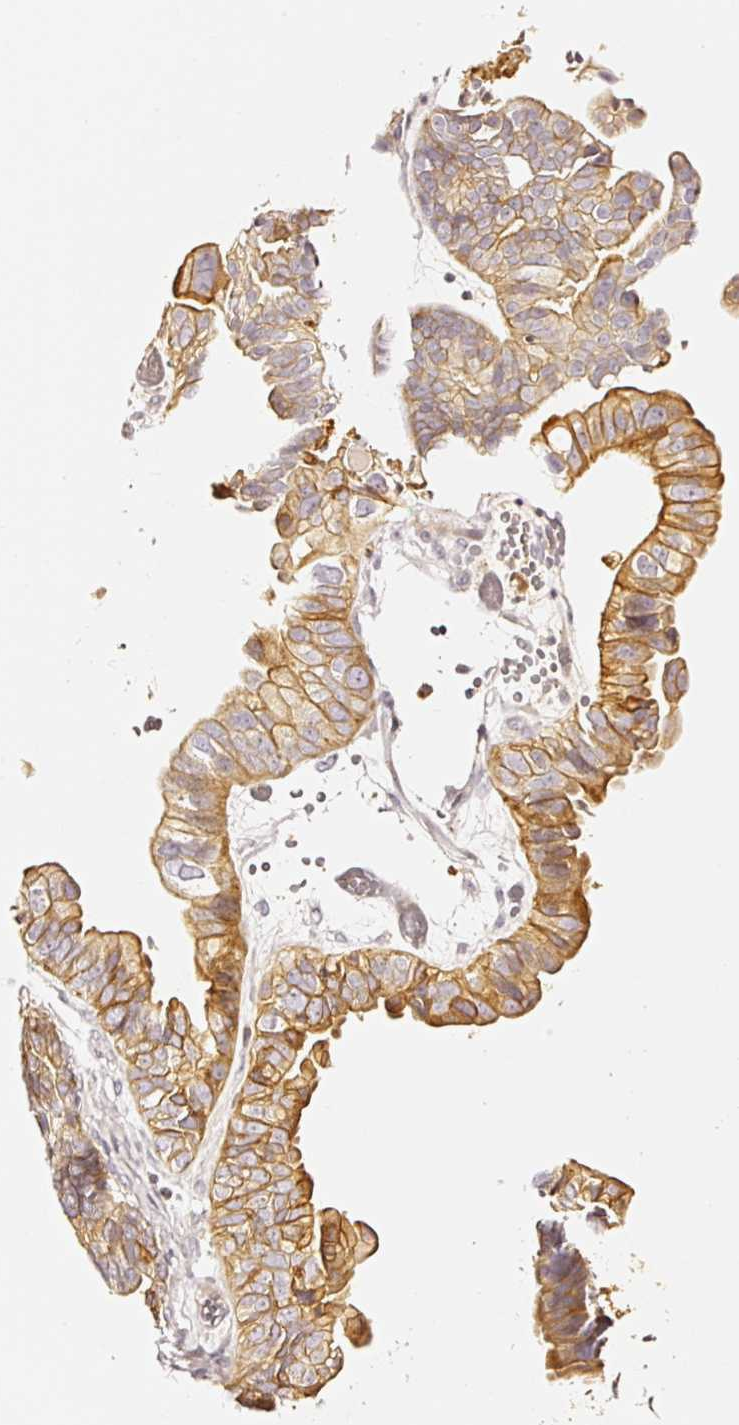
{"staining": {"intensity": "moderate", "quantity": ">75%", "location": "cytoplasmic/membranous"}, "tissue": "ovarian cancer", "cell_type": "Tumor cells", "image_type": "cancer", "snomed": [{"axis": "morphology", "description": "Cystadenocarcinoma, serous, NOS"}, {"axis": "topography", "description": "Ovary"}], "caption": "IHC staining of serous cystadenocarcinoma (ovarian), which displays medium levels of moderate cytoplasmic/membranous positivity in approximately >75% of tumor cells indicating moderate cytoplasmic/membranous protein expression. The staining was performed using DAB (brown) for protein detection and nuclei were counterstained in hematoxylin (blue).", "gene": "CD47", "patient": {"sex": "female", "age": 56}}